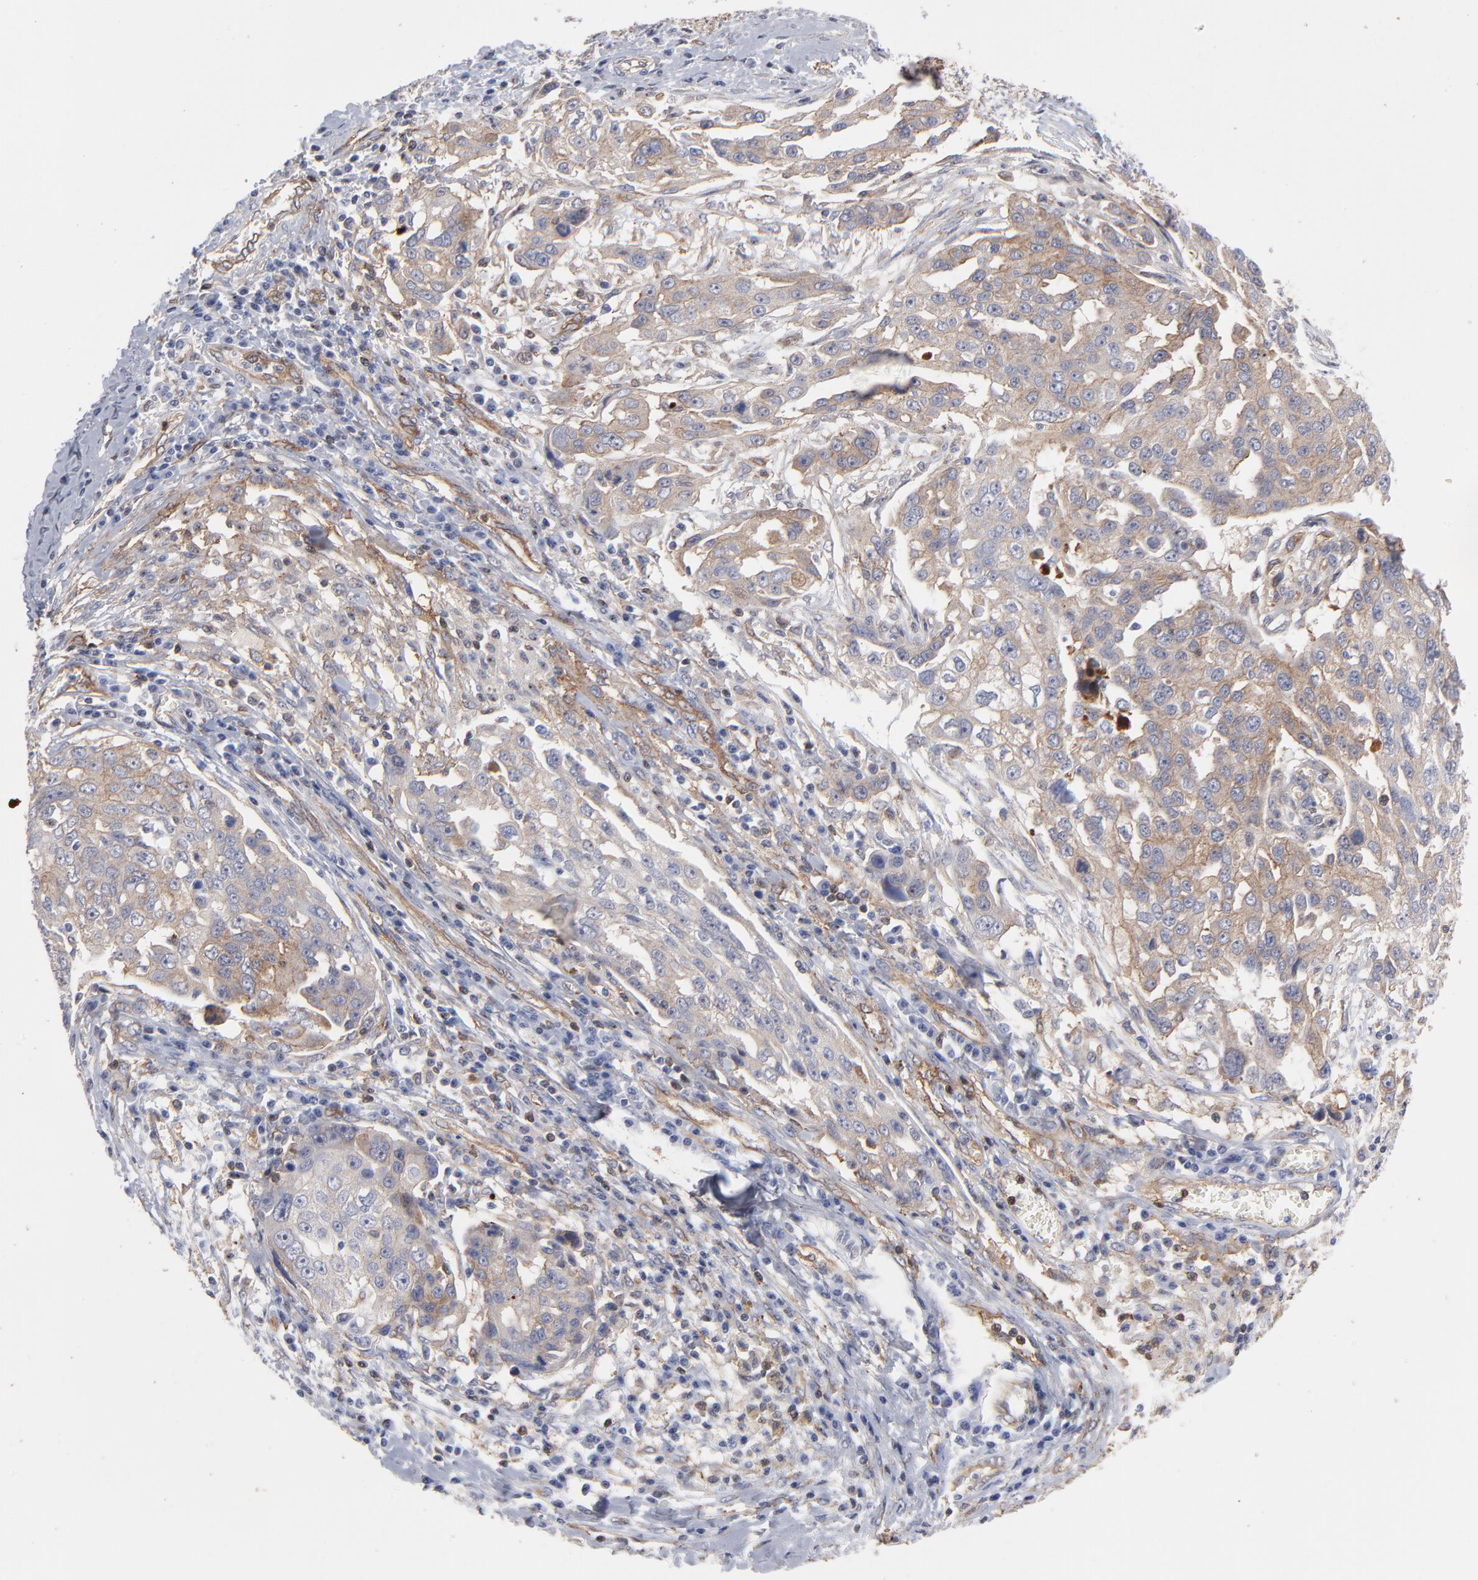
{"staining": {"intensity": "weak", "quantity": ">75%", "location": "cytoplasmic/membranous"}, "tissue": "ovarian cancer", "cell_type": "Tumor cells", "image_type": "cancer", "snomed": [{"axis": "morphology", "description": "Carcinoma, endometroid"}, {"axis": "topography", "description": "Ovary"}], "caption": "Endometroid carcinoma (ovarian) stained for a protein shows weak cytoplasmic/membranous positivity in tumor cells.", "gene": "PXN", "patient": {"sex": "female", "age": 75}}